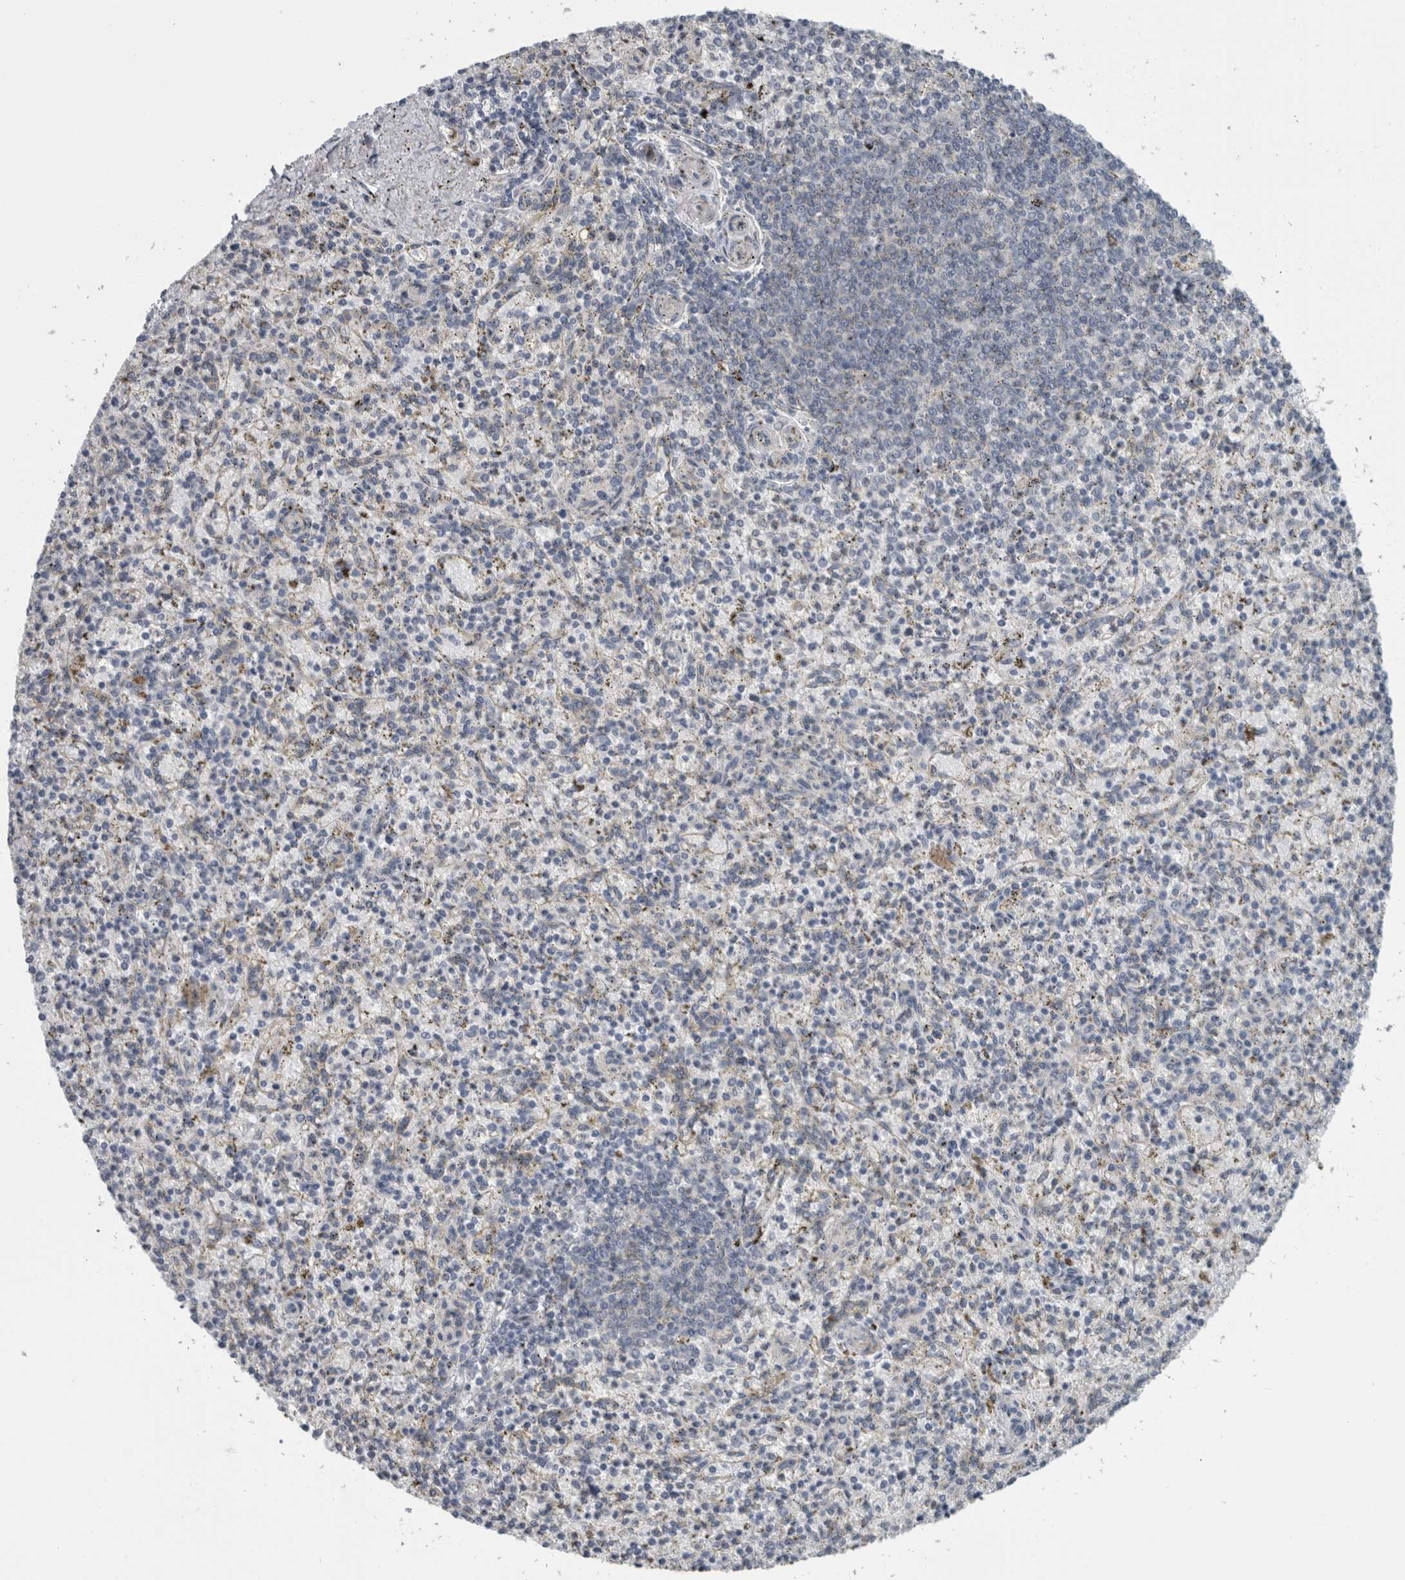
{"staining": {"intensity": "negative", "quantity": "none", "location": "none"}, "tissue": "spleen", "cell_type": "Cells in red pulp", "image_type": "normal", "snomed": [{"axis": "morphology", "description": "Normal tissue, NOS"}, {"axis": "topography", "description": "Spleen"}], "caption": "High power microscopy image of an IHC histopathology image of benign spleen, revealing no significant staining in cells in red pulp.", "gene": "UTP6", "patient": {"sex": "male", "age": 72}}